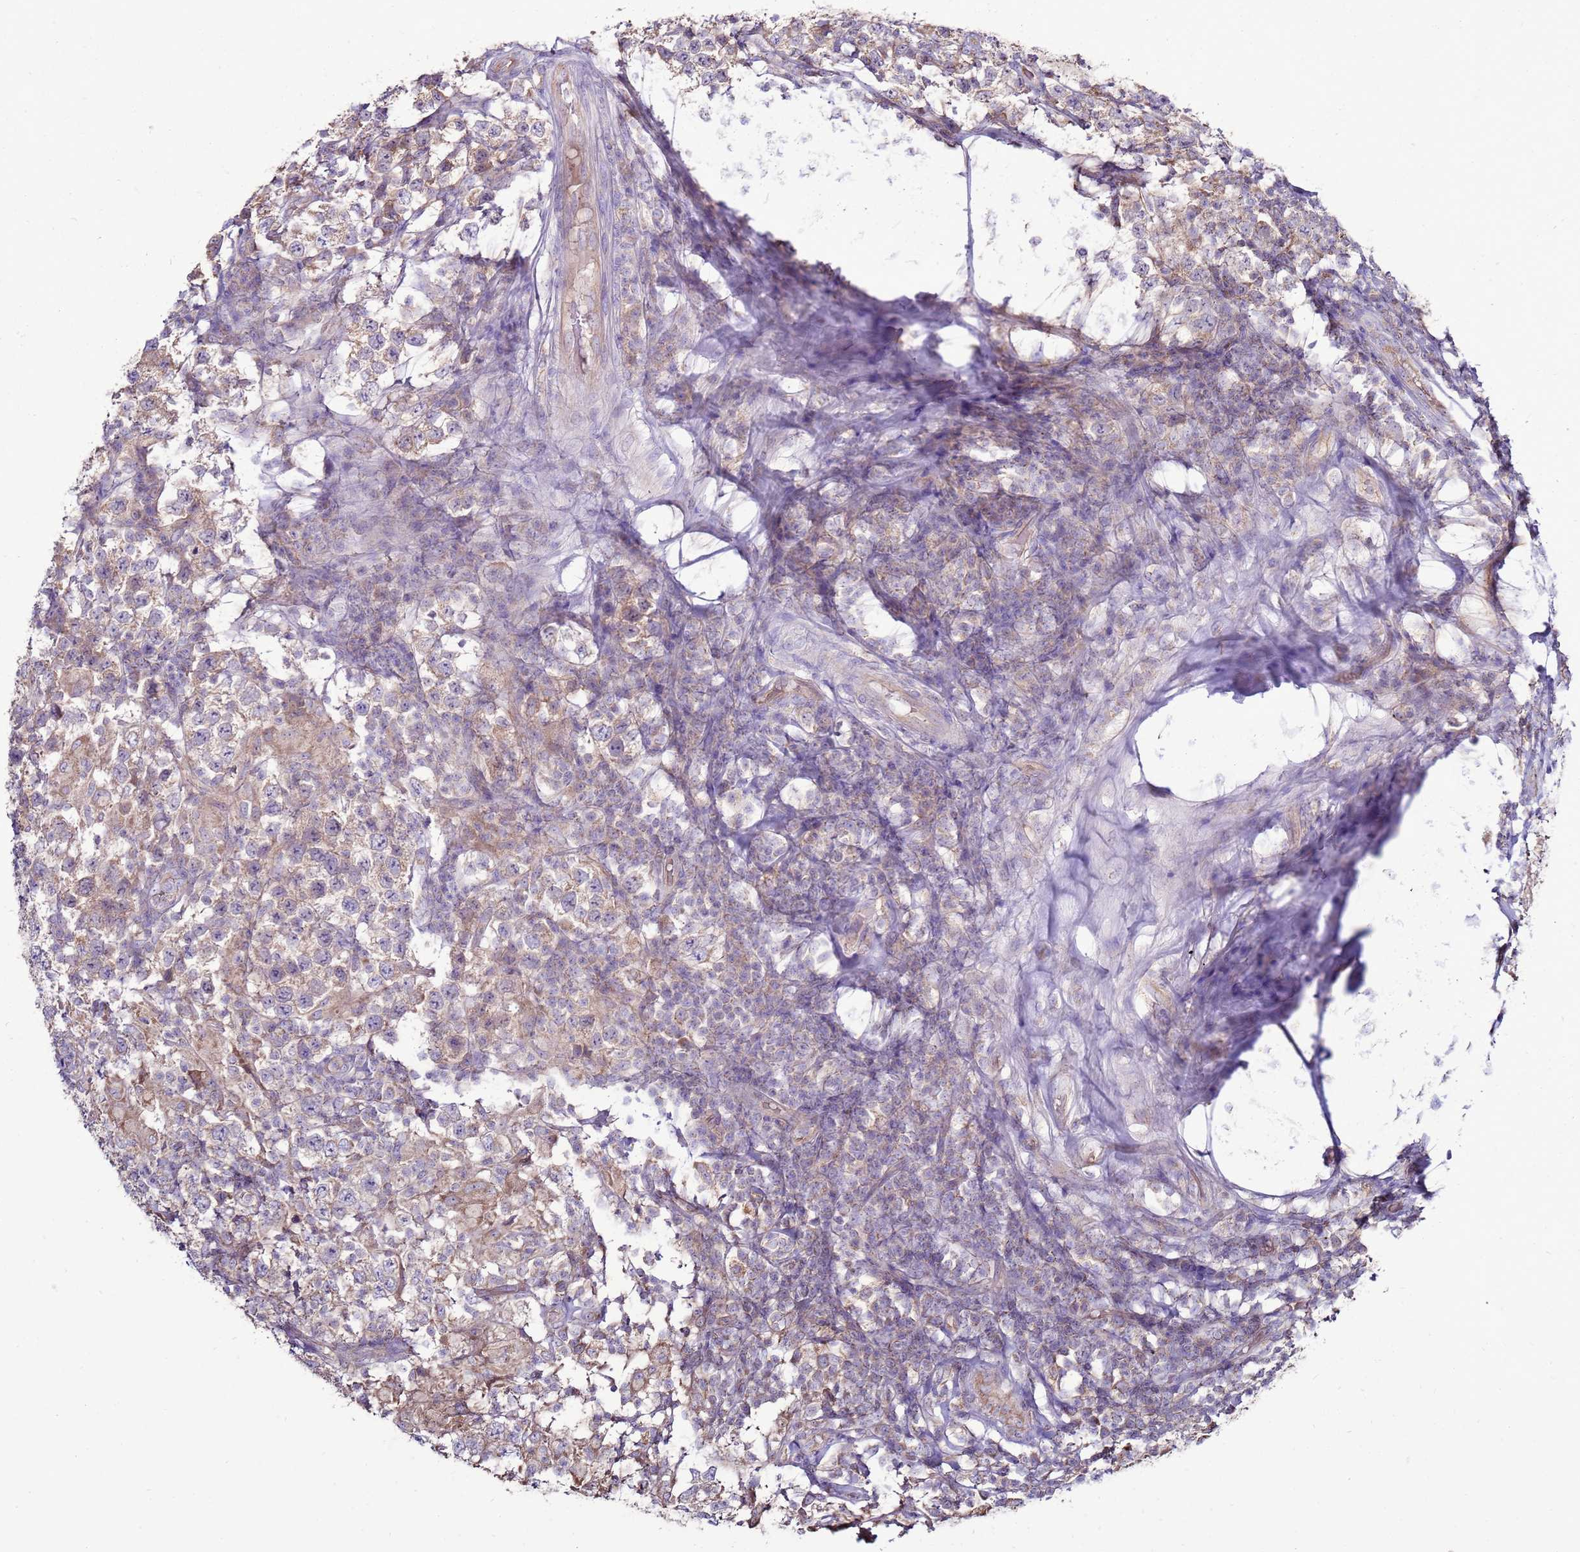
{"staining": {"intensity": "weak", "quantity": "<25%", "location": "cytoplasmic/membranous"}, "tissue": "testis cancer", "cell_type": "Tumor cells", "image_type": "cancer", "snomed": [{"axis": "morphology", "description": "Seminoma, NOS"}, {"axis": "morphology", "description": "Carcinoma, Embryonal, NOS"}, {"axis": "topography", "description": "Testis"}], "caption": "The IHC image has no significant positivity in tumor cells of seminoma (testis) tissue.", "gene": "TRAPPC4", "patient": {"sex": "male", "age": 41}}